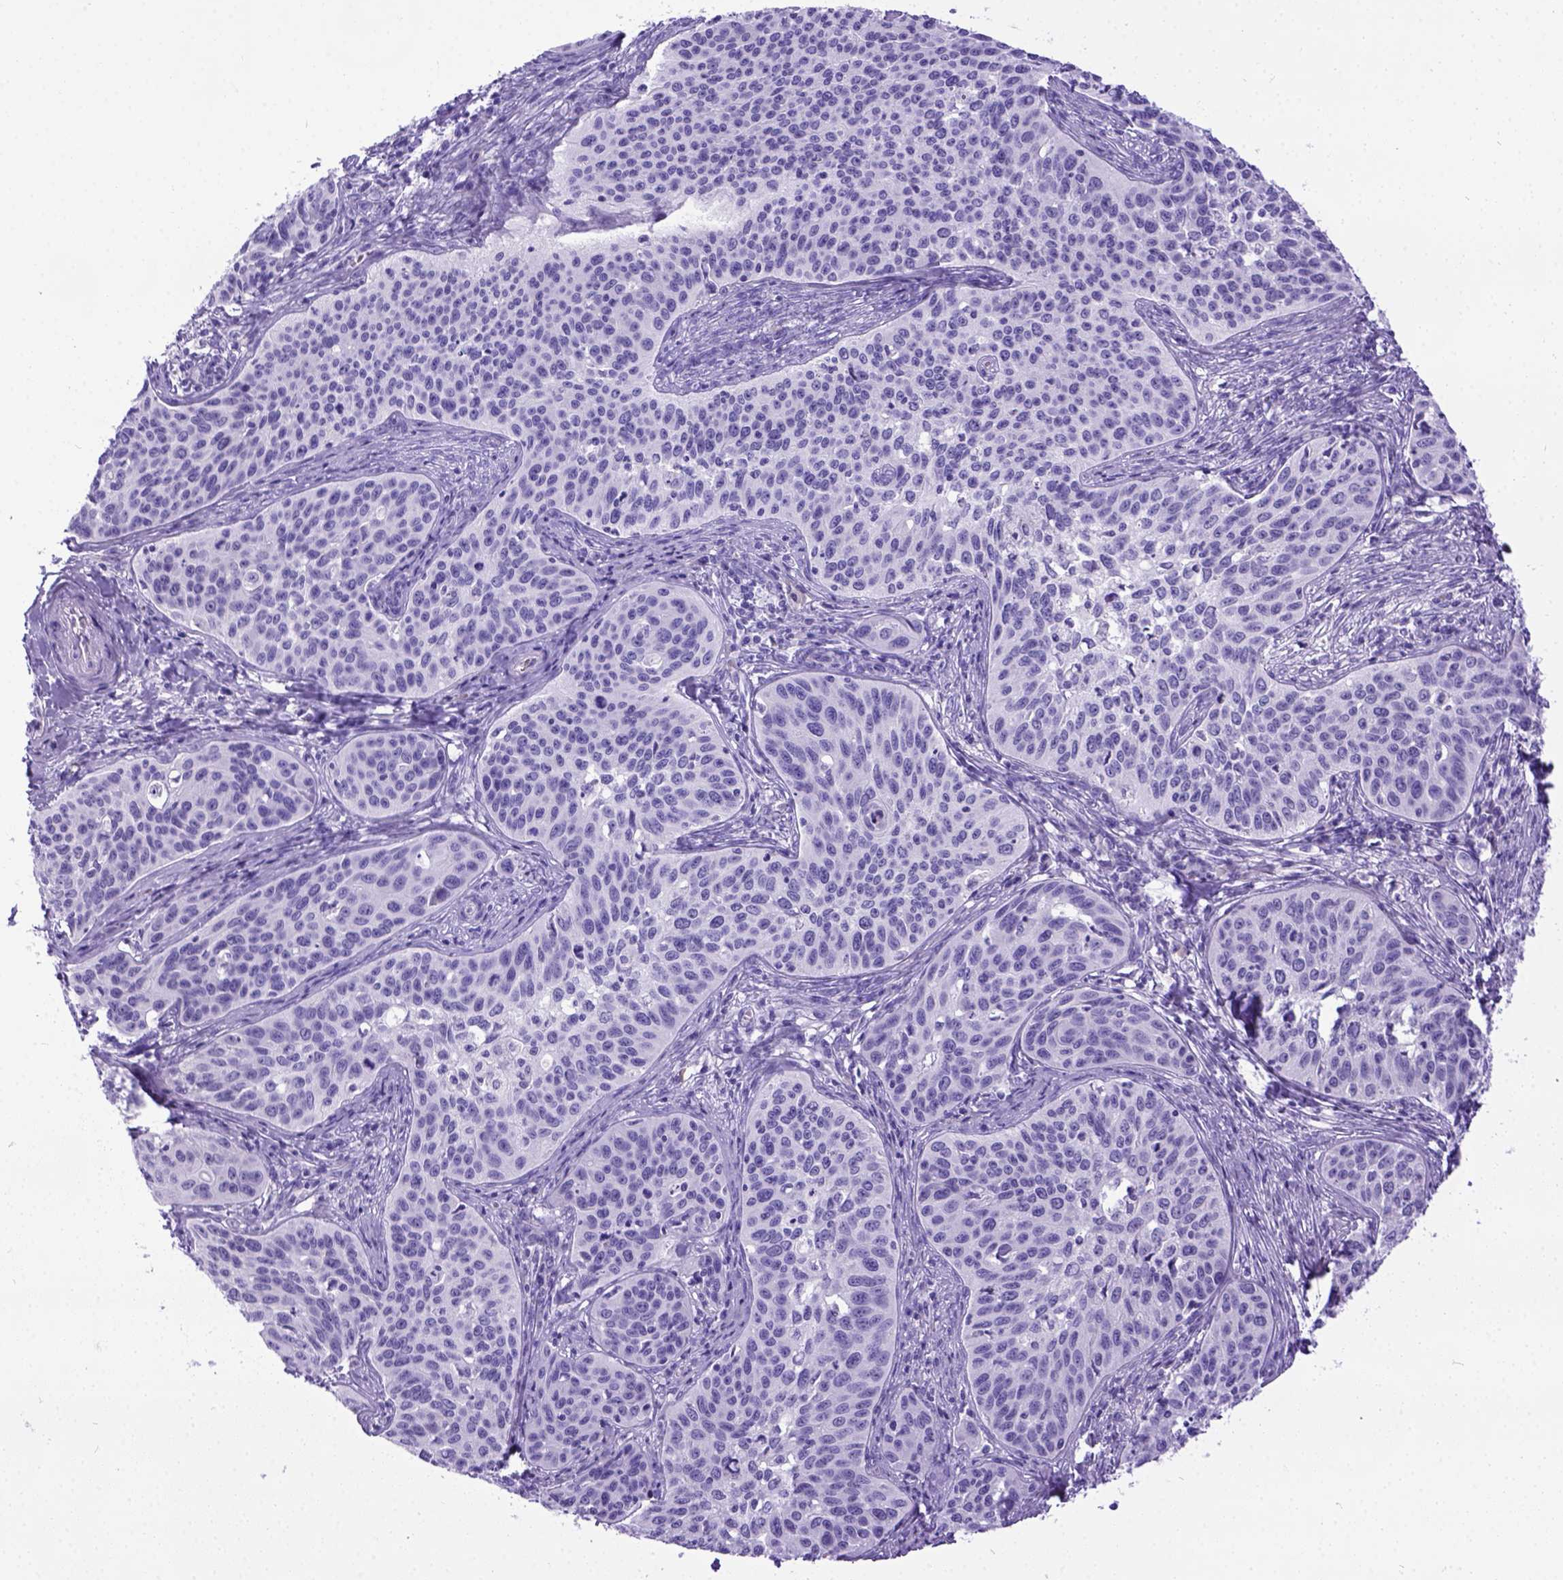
{"staining": {"intensity": "negative", "quantity": "none", "location": "none"}, "tissue": "cervical cancer", "cell_type": "Tumor cells", "image_type": "cancer", "snomed": [{"axis": "morphology", "description": "Squamous cell carcinoma, NOS"}, {"axis": "topography", "description": "Cervix"}], "caption": "Immunohistochemical staining of squamous cell carcinoma (cervical) exhibits no significant staining in tumor cells.", "gene": "IGF2", "patient": {"sex": "female", "age": 31}}